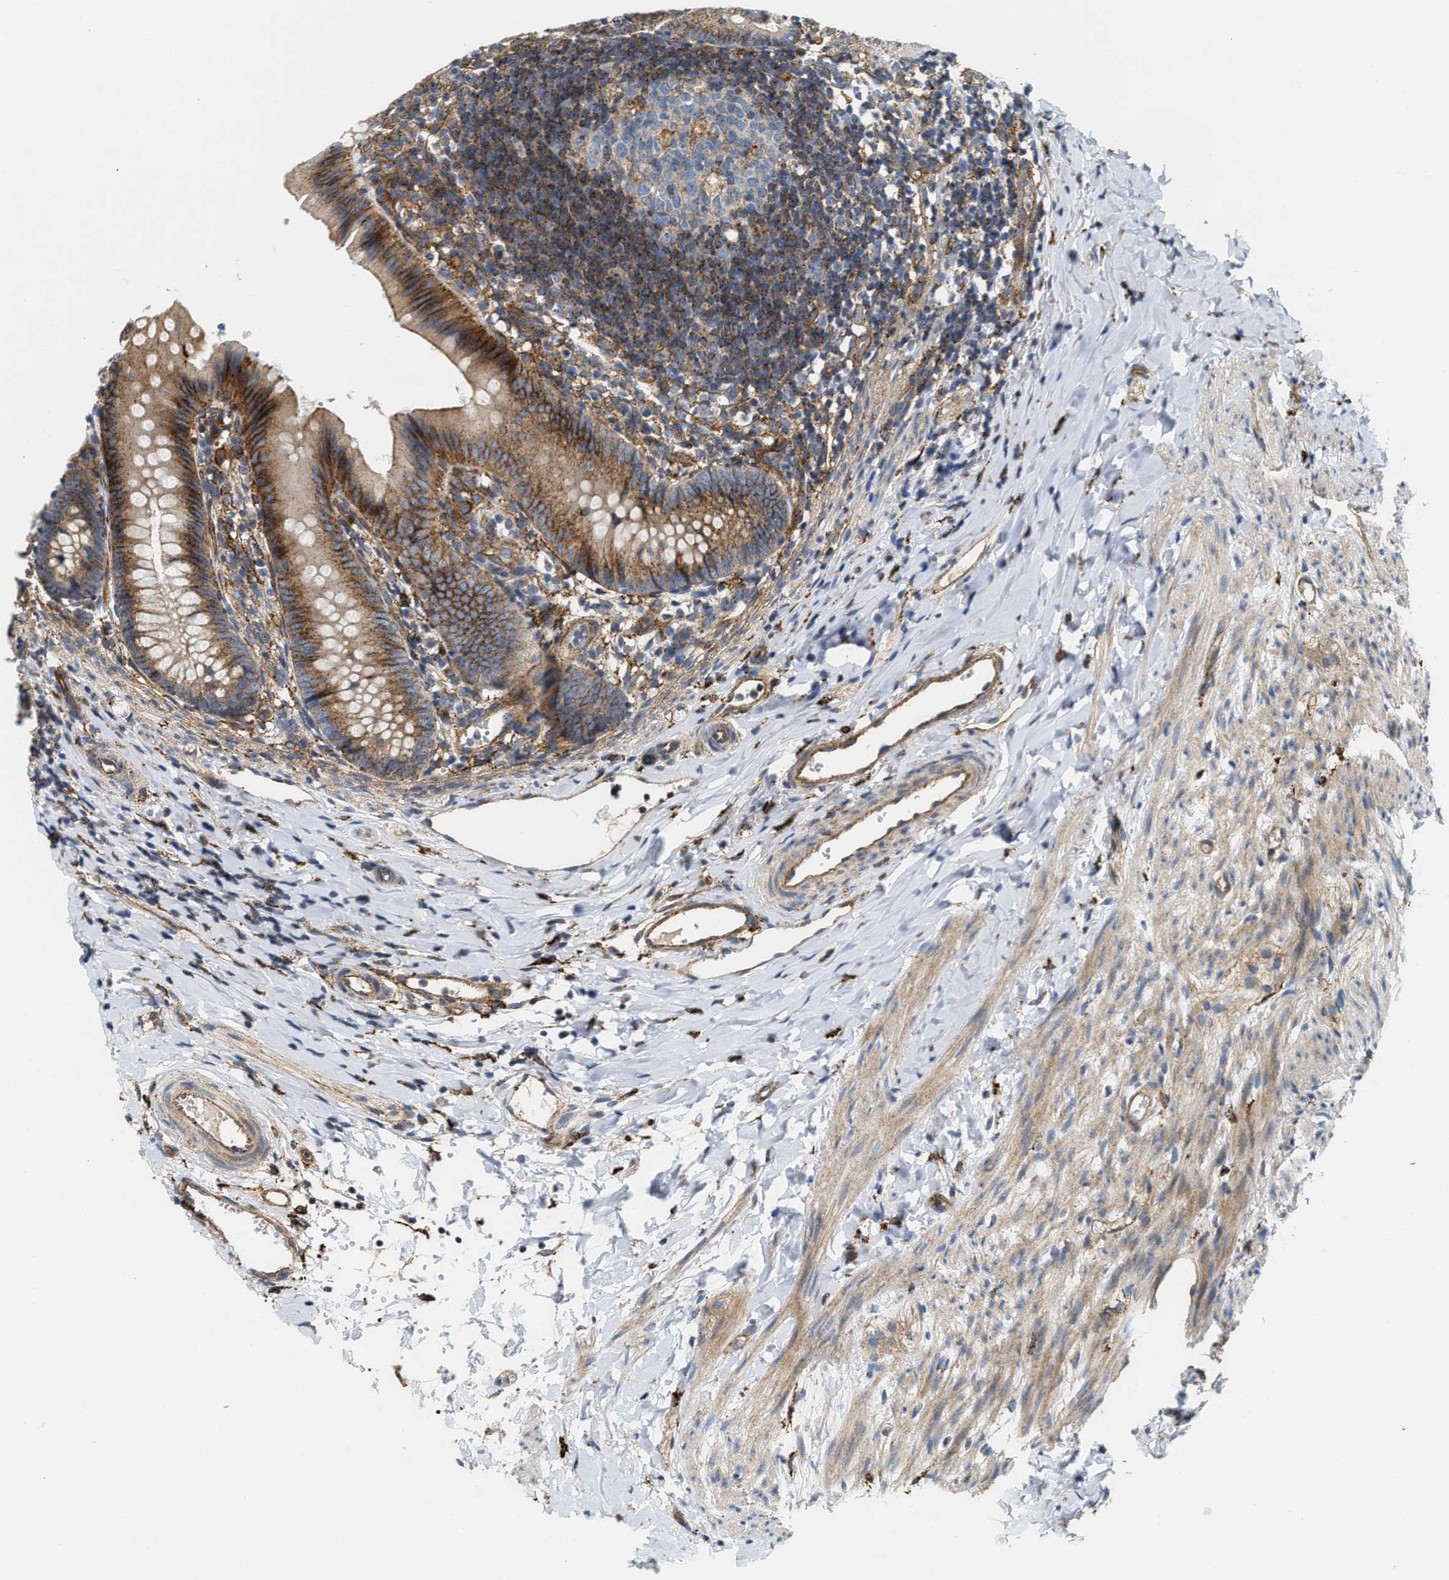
{"staining": {"intensity": "moderate", "quantity": "25%-75%", "location": "cytoplasmic/membranous"}, "tissue": "appendix", "cell_type": "Glandular cells", "image_type": "normal", "snomed": [{"axis": "morphology", "description": "Normal tissue, NOS"}, {"axis": "topography", "description": "Appendix"}], "caption": "Immunohistochemical staining of benign human appendix demonstrates moderate cytoplasmic/membranous protein positivity in approximately 25%-75% of glandular cells. (DAB IHC with brightfield microscopy, high magnification).", "gene": "NSUN7", "patient": {"sex": "male", "age": 1}}